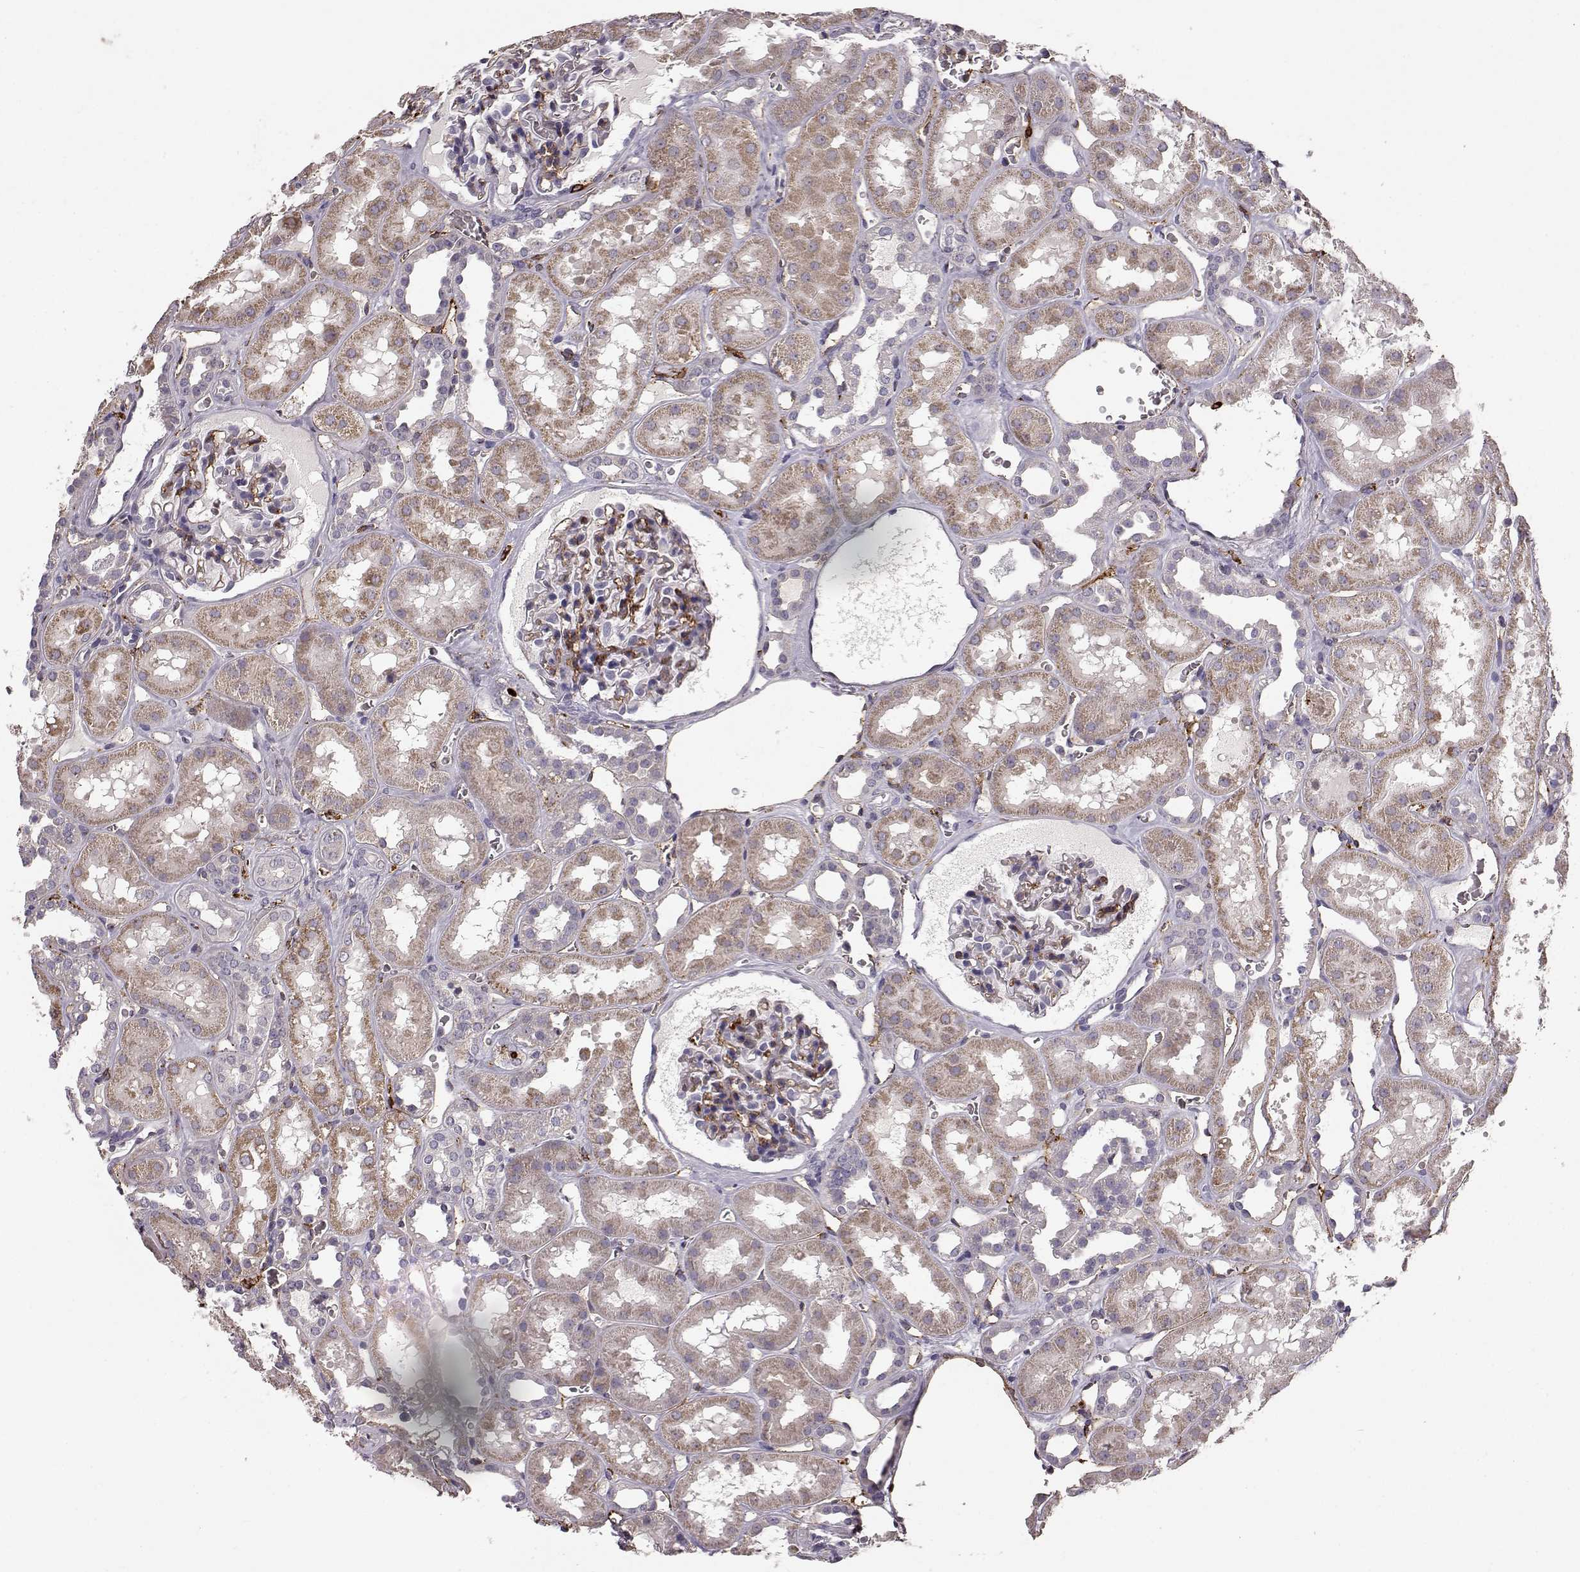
{"staining": {"intensity": "weak", "quantity": "<25%", "location": "cytoplasmic/membranous"}, "tissue": "kidney", "cell_type": "Cells in glomeruli", "image_type": "normal", "snomed": [{"axis": "morphology", "description": "Normal tissue, NOS"}, {"axis": "topography", "description": "Kidney"}], "caption": "Immunohistochemistry micrograph of benign kidney: kidney stained with DAB (3,3'-diaminobenzidine) demonstrates no significant protein staining in cells in glomeruli.", "gene": "CCNF", "patient": {"sex": "female", "age": 41}}